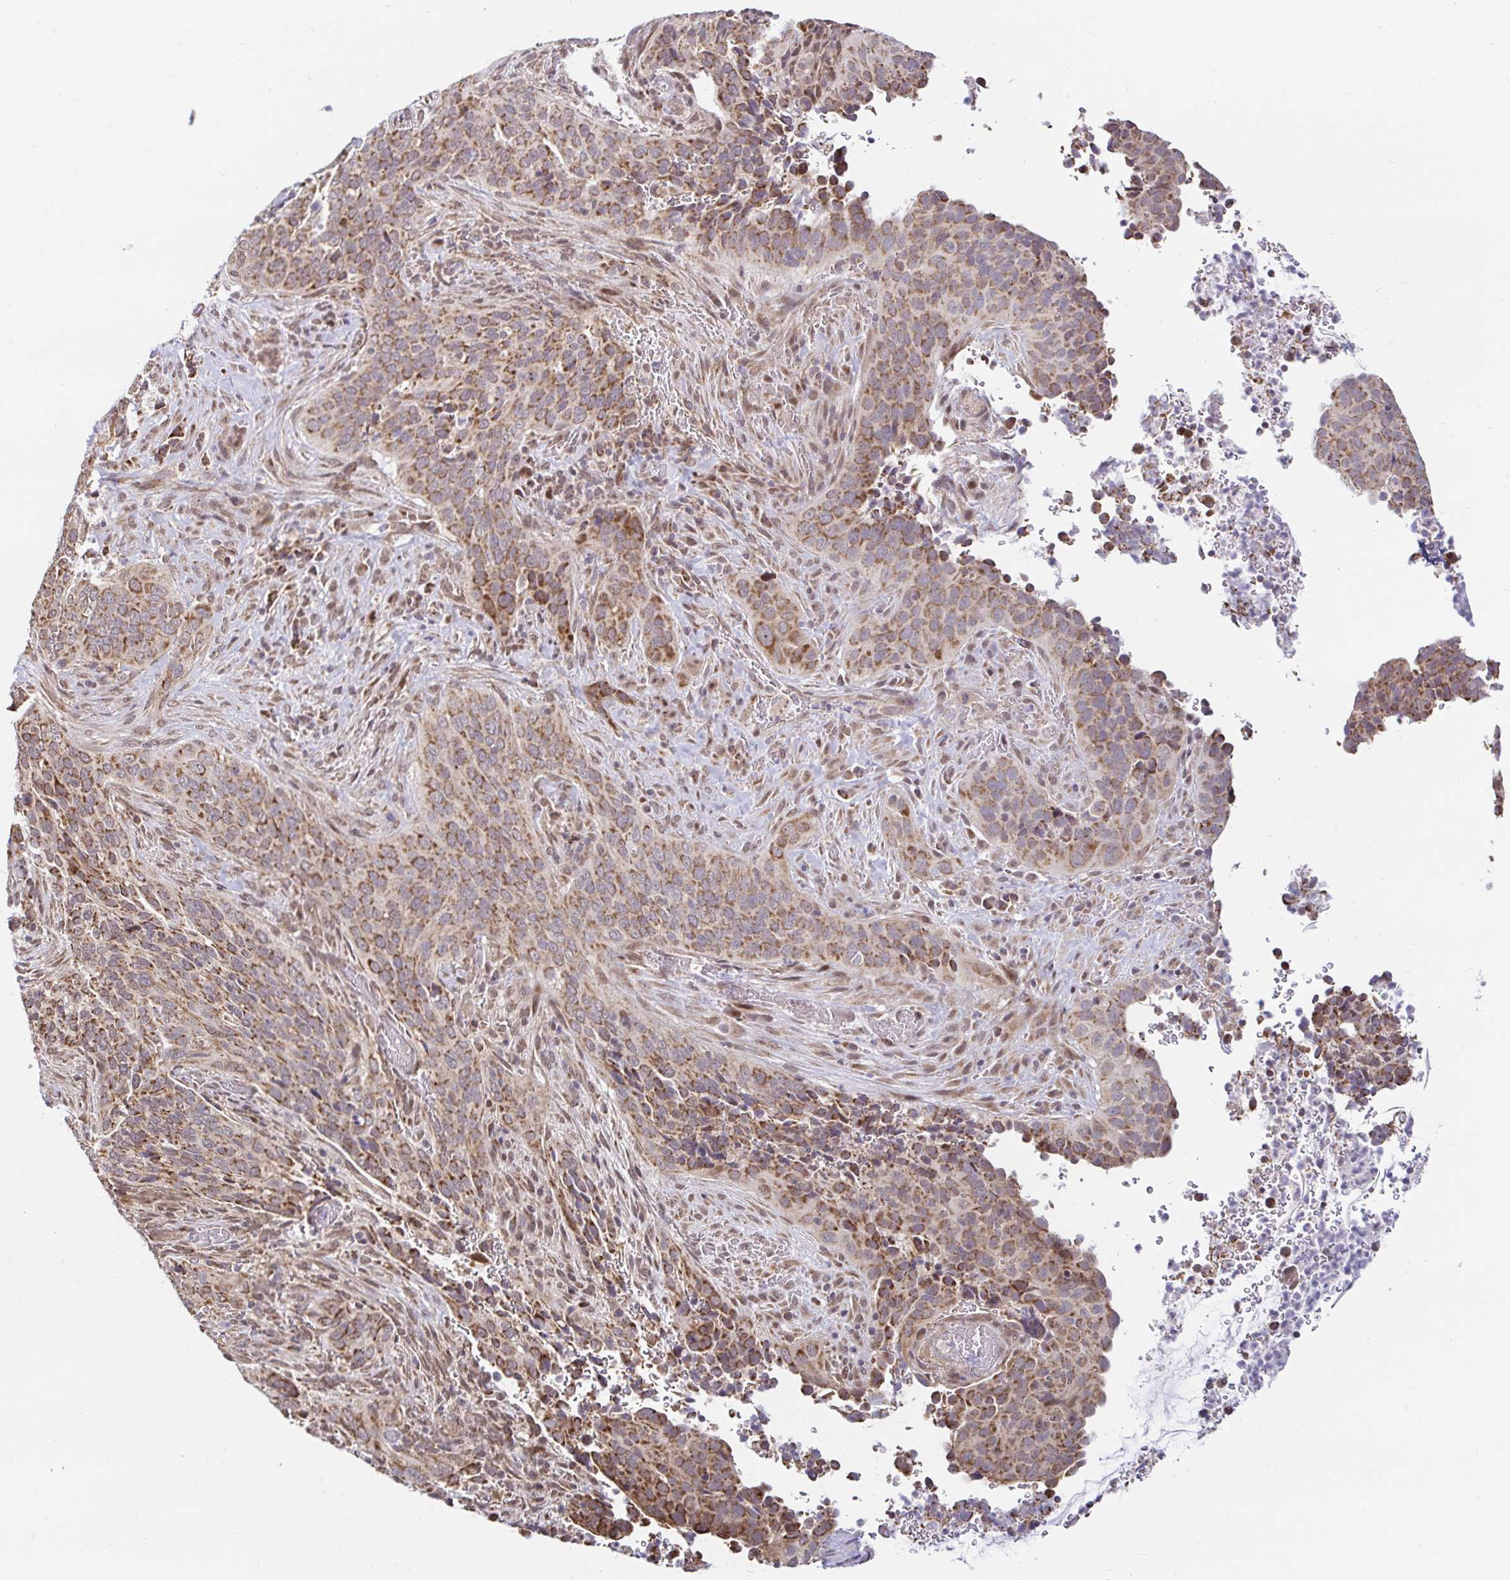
{"staining": {"intensity": "moderate", "quantity": ">75%", "location": "cytoplasmic/membranous"}, "tissue": "cervical cancer", "cell_type": "Tumor cells", "image_type": "cancer", "snomed": [{"axis": "morphology", "description": "Squamous cell carcinoma, NOS"}, {"axis": "topography", "description": "Cervix"}], "caption": "Cervical cancer tissue exhibits moderate cytoplasmic/membranous positivity in about >75% of tumor cells, visualized by immunohistochemistry.", "gene": "TIMM50", "patient": {"sex": "female", "age": 38}}